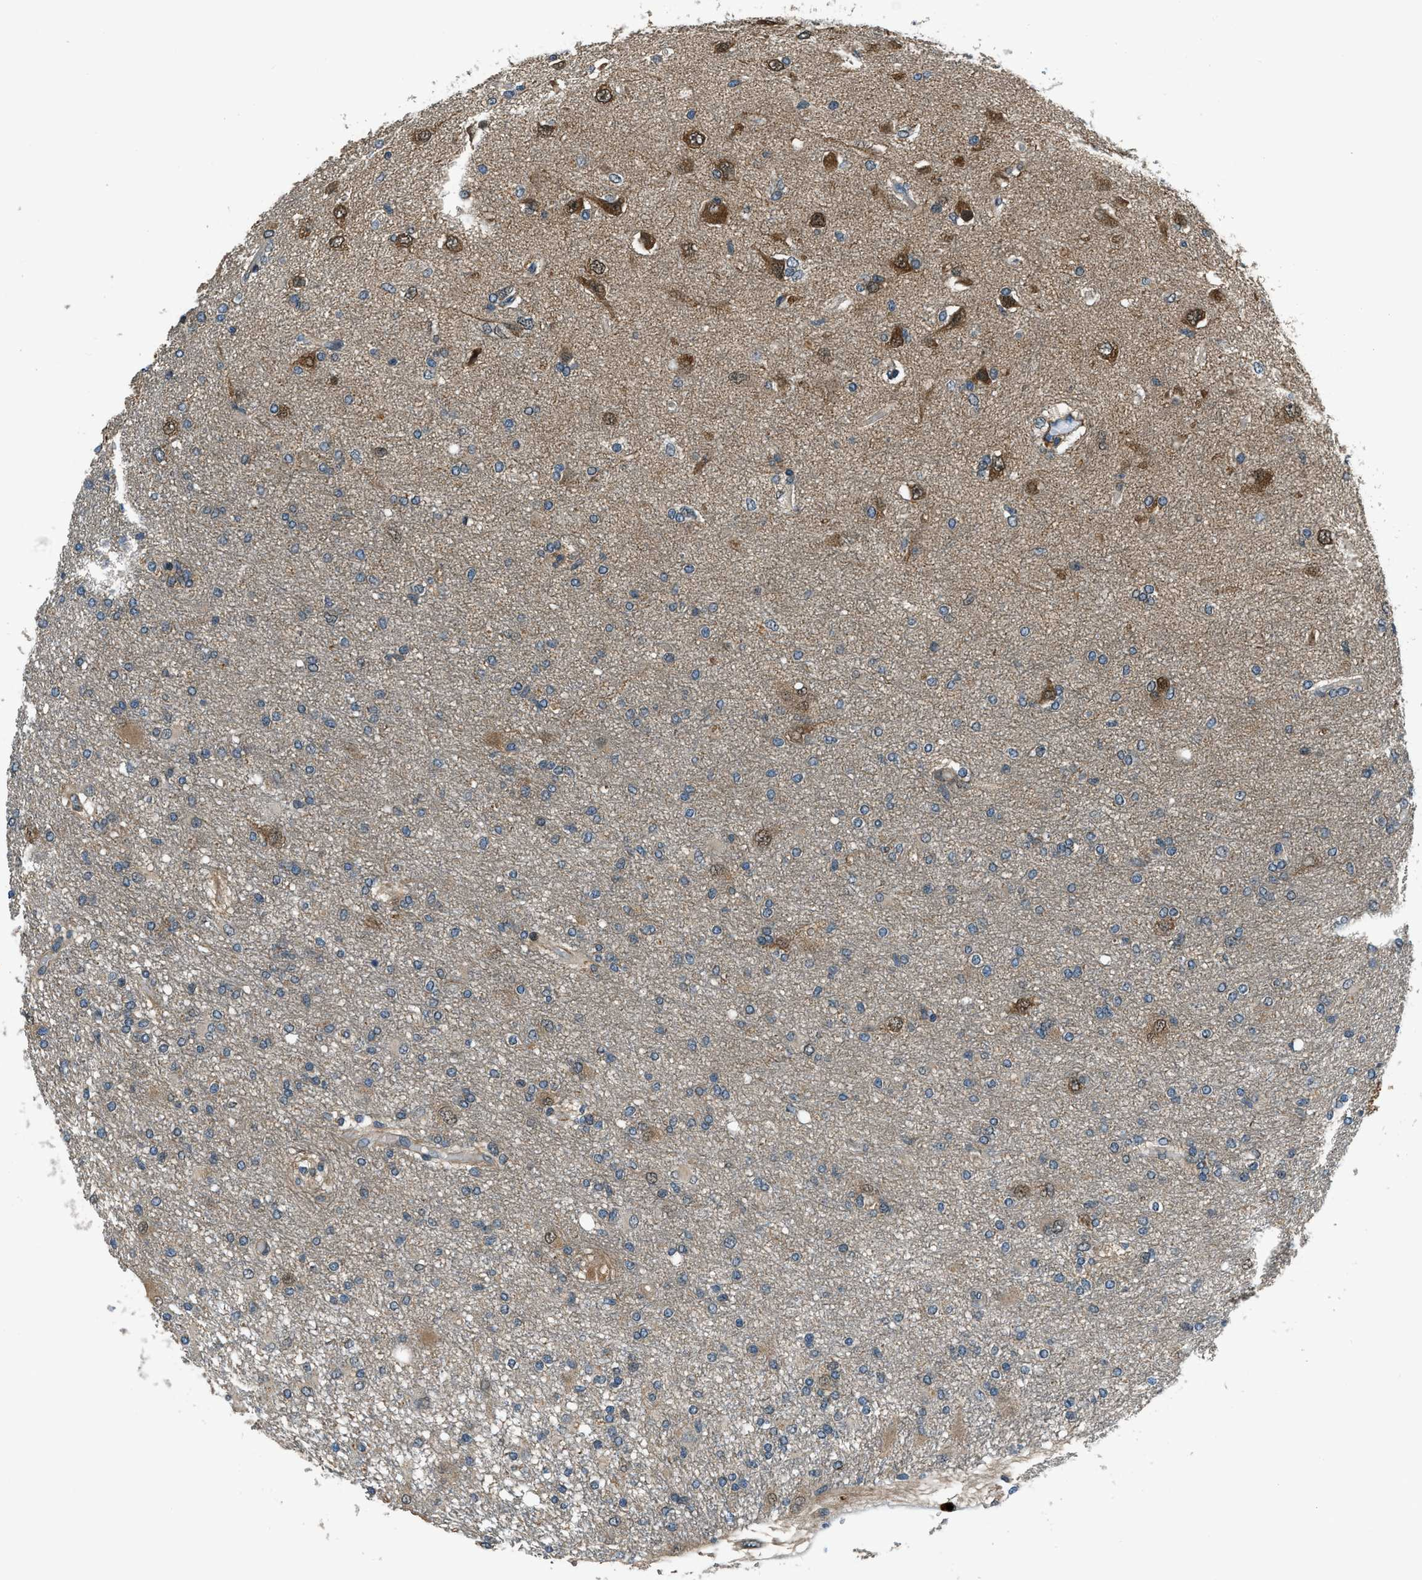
{"staining": {"intensity": "weak", "quantity": "<25%", "location": "cytoplasmic/membranous"}, "tissue": "glioma", "cell_type": "Tumor cells", "image_type": "cancer", "snomed": [{"axis": "morphology", "description": "Glioma, malignant, High grade"}, {"axis": "topography", "description": "Brain"}], "caption": "Immunohistochemical staining of glioma exhibits no significant expression in tumor cells.", "gene": "NUDCD3", "patient": {"sex": "female", "age": 59}}